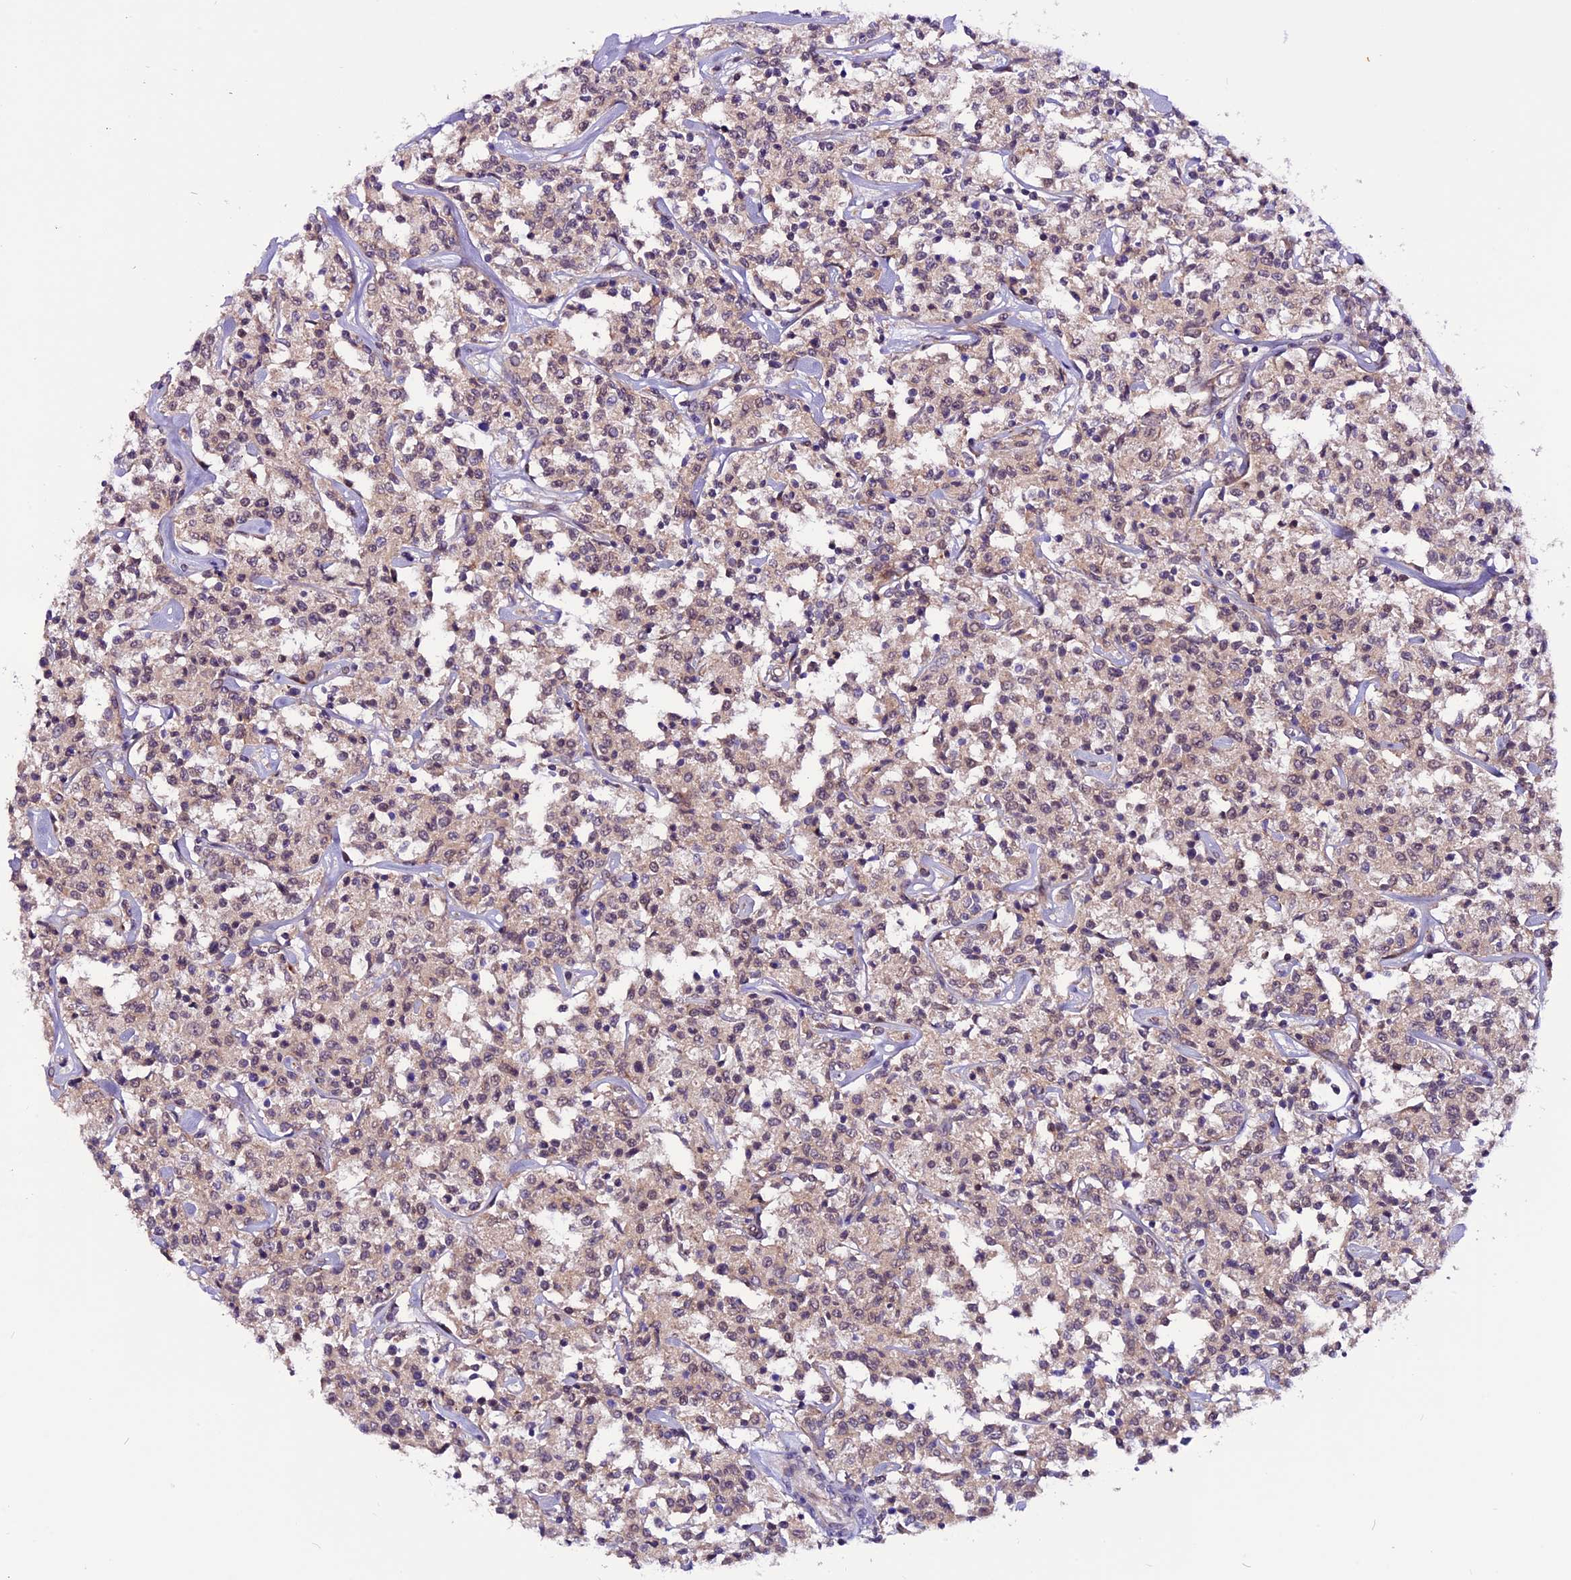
{"staining": {"intensity": "weak", "quantity": "25%-75%", "location": "cytoplasmic/membranous"}, "tissue": "lymphoma", "cell_type": "Tumor cells", "image_type": "cancer", "snomed": [{"axis": "morphology", "description": "Malignant lymphoma, non-Hodgkin's type, Low grade"}, {"axis": "topography", "description": "Small intestine"}], "caption": "IHC image of neoplastic tissue: human low-grade malignant lymphoma, non-Hodgkin's type stained using immunohistochemistry (IHC) exhibits low levels of weak protein expression localized specifically in the cytoplasmic/membranous of tumor cells, appearing as a cytoplasmic/membranous brown color.", "gene": "RINL", "patient": {"sex": "female", "age": 59}}